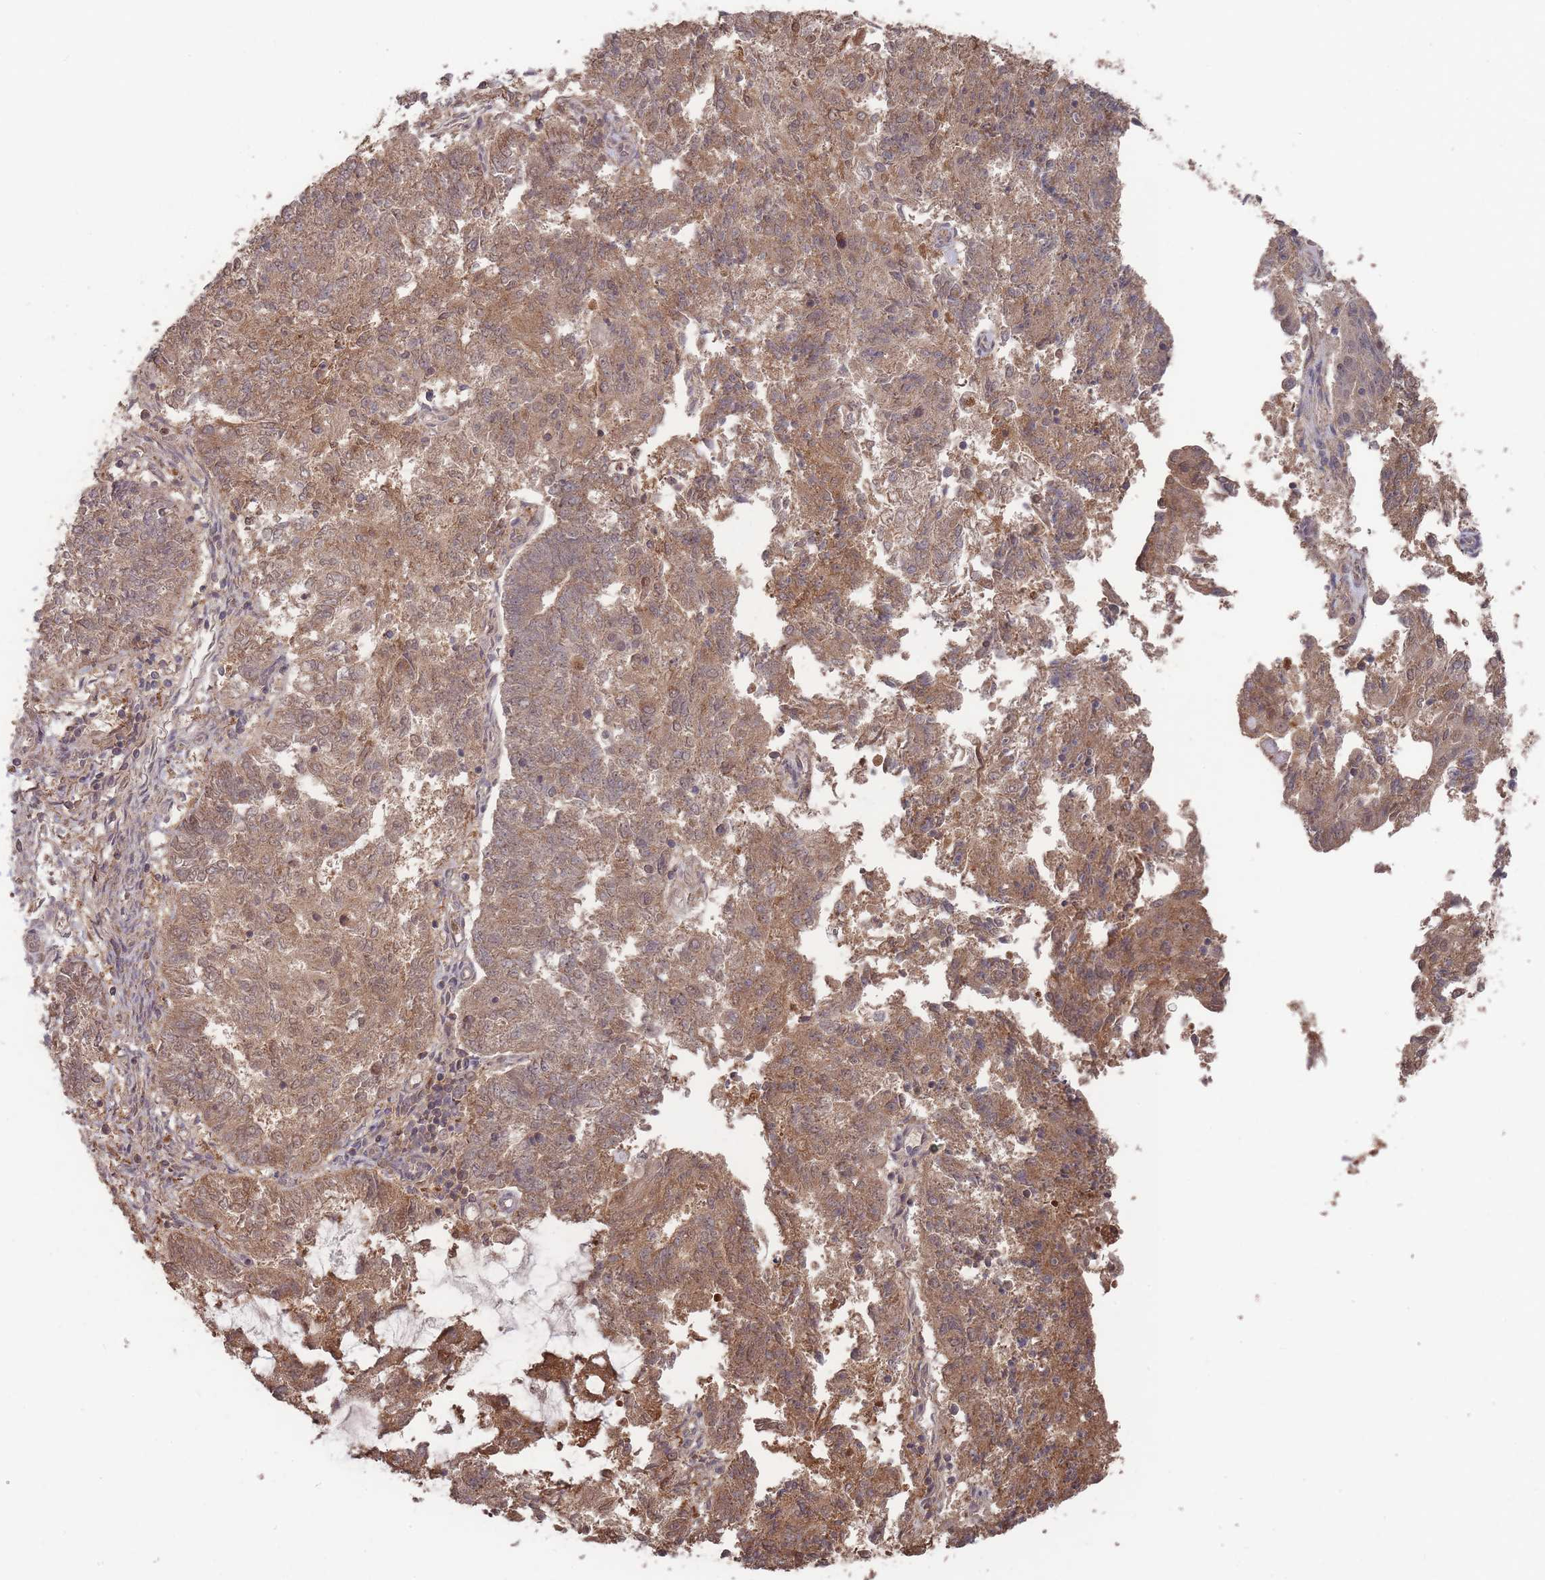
{"staining": {"intensity": "moderate", "quantity": ">75%", "location": "cytoplasmic/membranous,nuclear"}, "tissue": "endometrial cancer", "cell_type": "Tumor cells", "image_type": "cancer", "snomed": [{"axis": "morphology", "description": "Adenocarcinoma, NOS"}, {"axis": "topography", "description": "Endometrium"}], "caption": "DAB immunohistochemical staining of human endometrial adenocarcinoma displays moderate cytoplasmic/membranous and nuclear protein positivity in approximately >75% of tumor cells.", "gene": "SF3B1", "patient": {"sex": "female", "age": 82}}